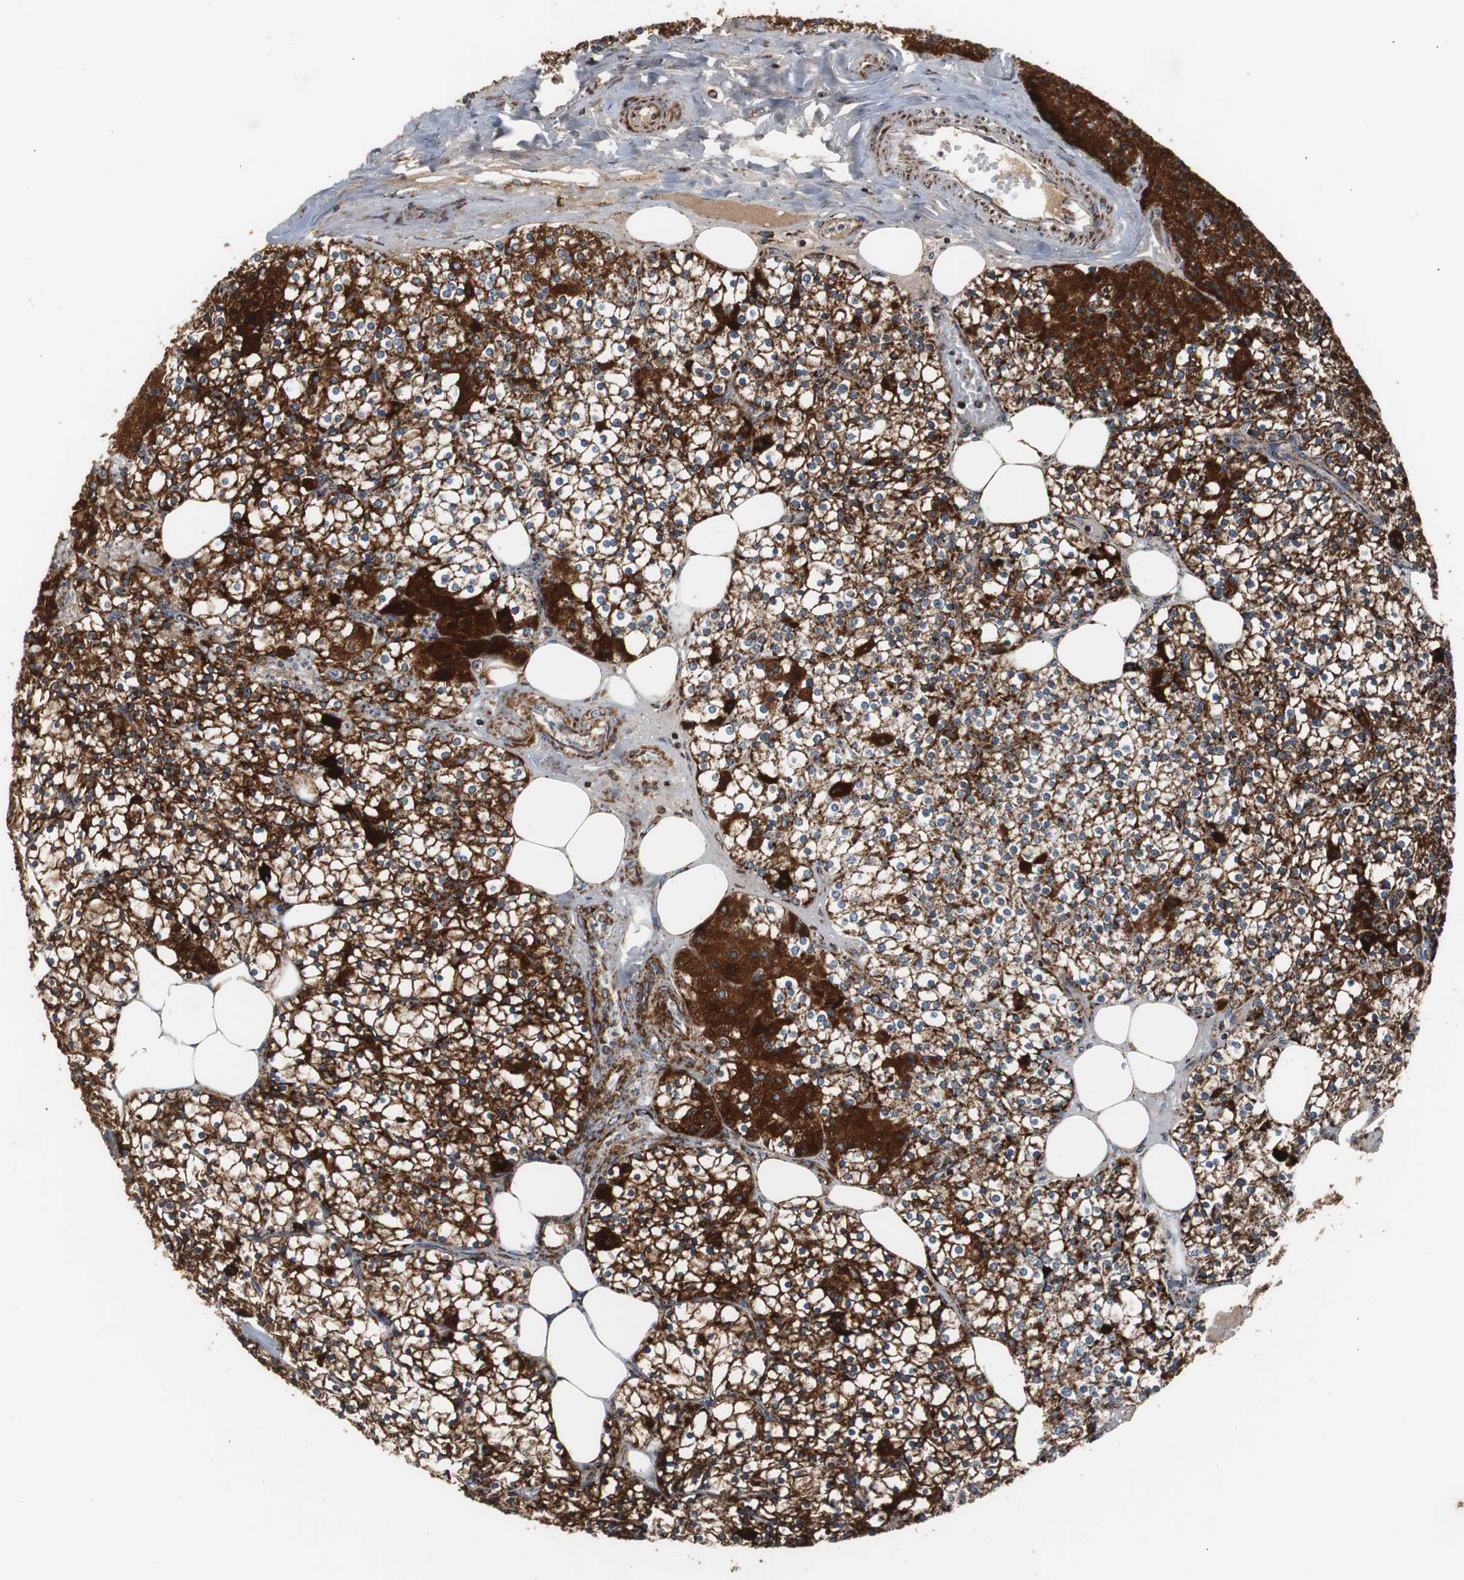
{"staining": {"intensity": "strong", "quantity": ">75%", "location": "cytoplasmic/membranous"}, "tissue": "parathyroid gland", "cell_type": "Glandular cells", "image_type": "normal", "snomed": [{"axis": "morphology", "description": "Normal tissue, NOS"}, {"axis": "topography", "description": "Parathyroid gland"}], "caption": "Human parathyroid gland stained with a brown dye displays strong cytoplasmic/membranous positive positivity in about >75% of glandular cells.", "gene": "HSPA9", "patient": {"sex": "female", "age": 63}}